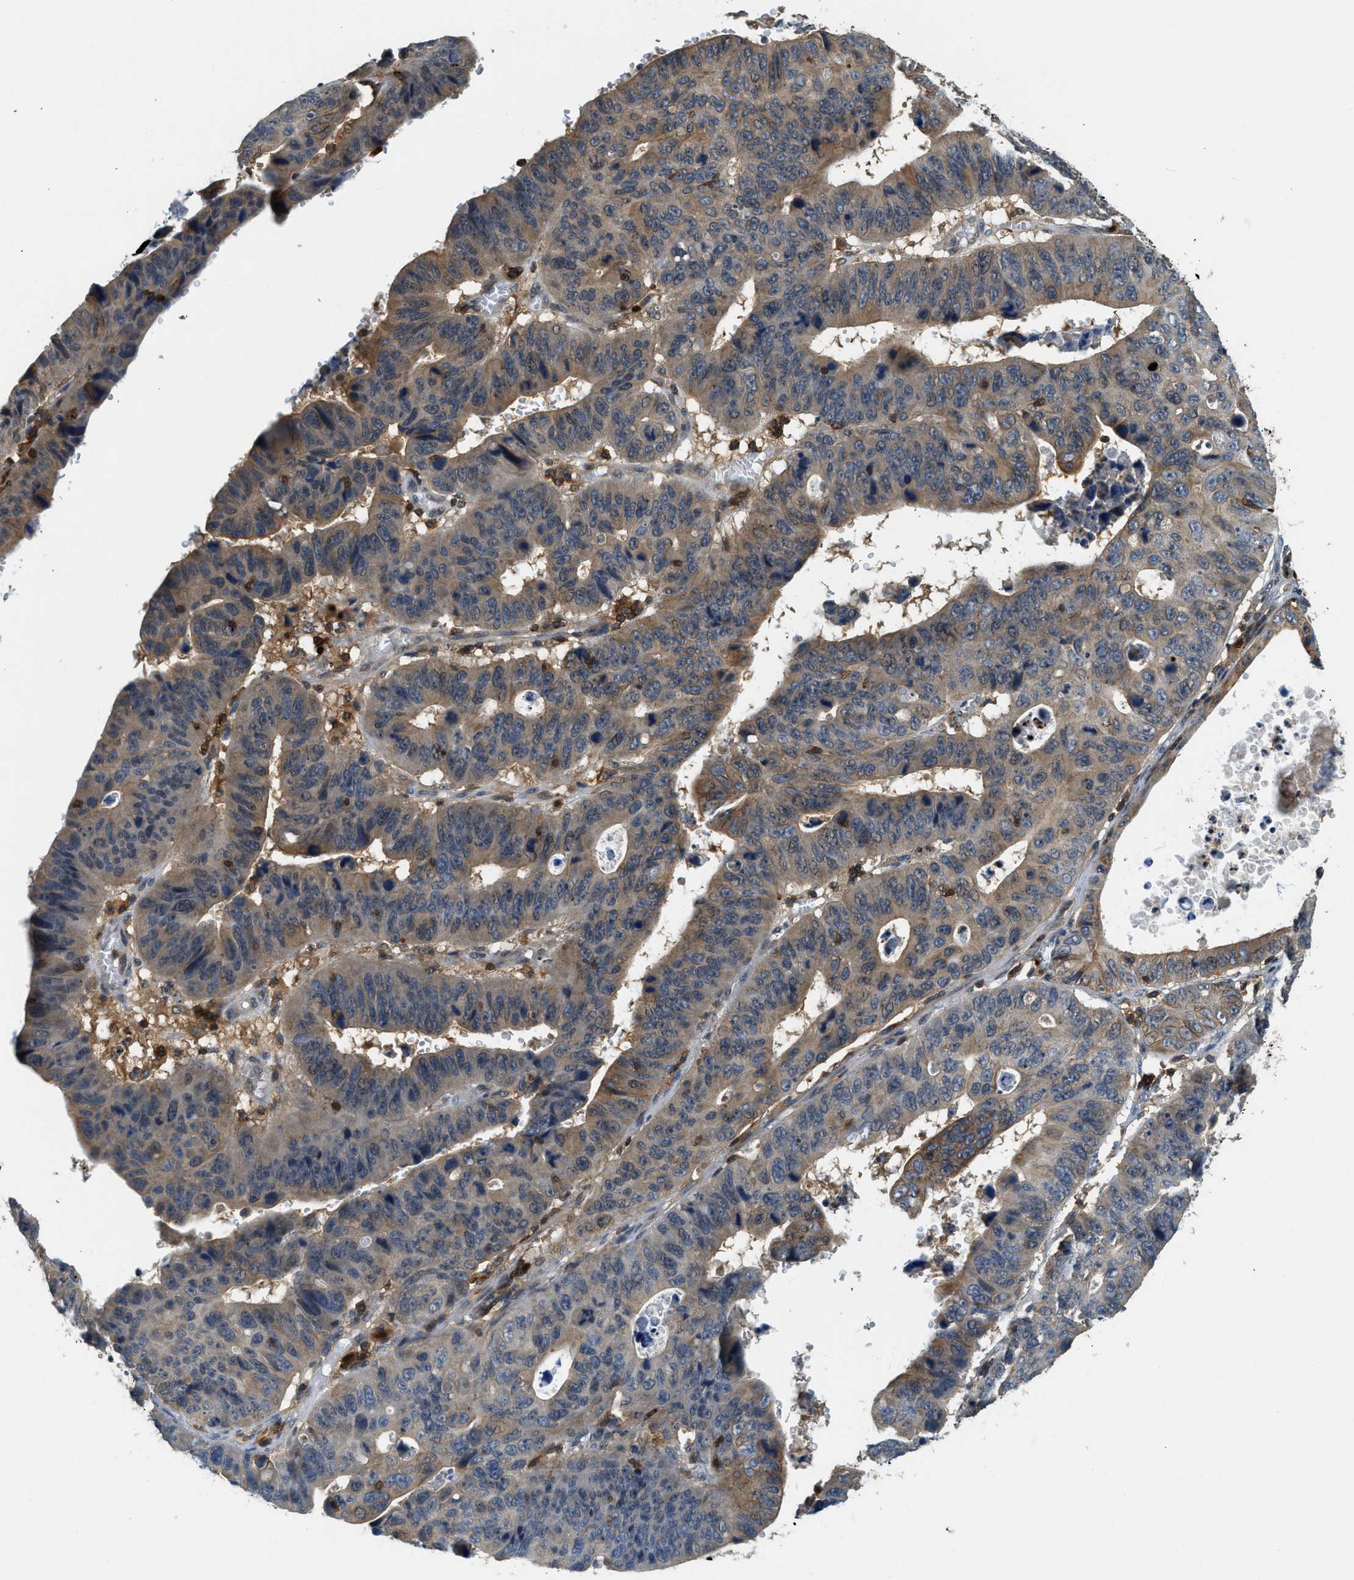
{"staining": {"intensity": "moderate", "quantity": ">75%", "location": "cytoplasmic/membranous,nuclear"}, "tissue": "stomach cancer", "cell_type": "Tumor cells", "image_type": "cancer", "snomed": [{"axis": "morphology", "description": "Adenocarcinoma, NOS"}, {"axis": "topography", "description": "Stomach"}], "caption": "This image exhibits immunohistochemistry staining of stomach adenocarcinoma, with medium moderate cytoplasmic/membranous and nuclear staining in approximately >75% of tumor cells.", "gene": "GMPPB", "patient": {"sex": "male", "age": 59}}